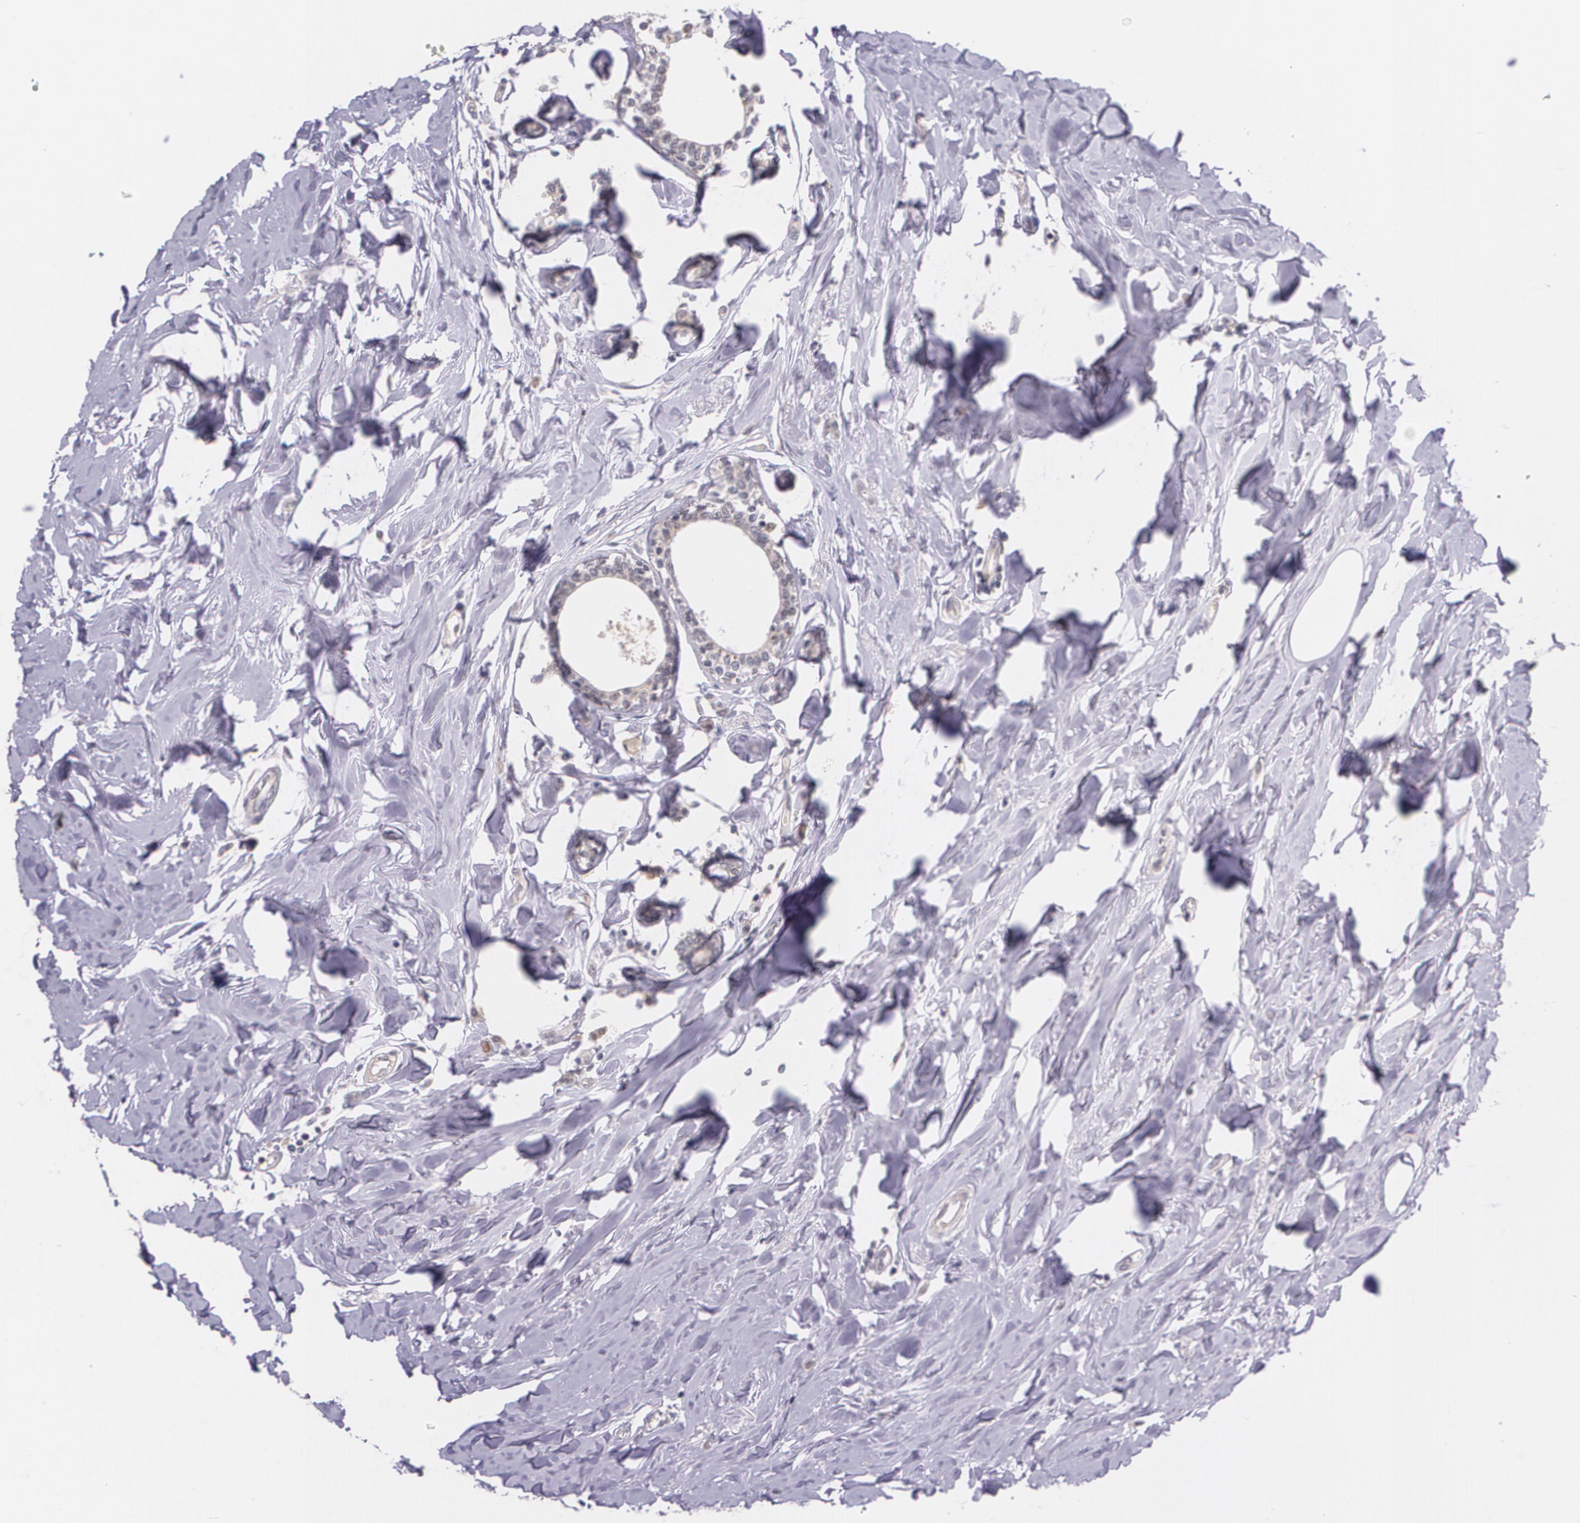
{"staining": {"intensity": "weak", "quantity": ">75%", "location": "cytoplasmic/membranous"}, "tissue": "breast cancer", "cell_type": "Tumor cells", "image_type": "cancer", "snomed": [{"axis": "morphology", "description": "Lobular carcinoma"}, {"axis": "topography", "description": "Breast"}], "caption": "Tumor cells reveal low levels of weak cytoplasmic/membranous positivity in approximately >75% of cells in human lobular carcinoma (breast).", "gene": "TM4SF1", "patient": {"sex": "female", "age": 51}}